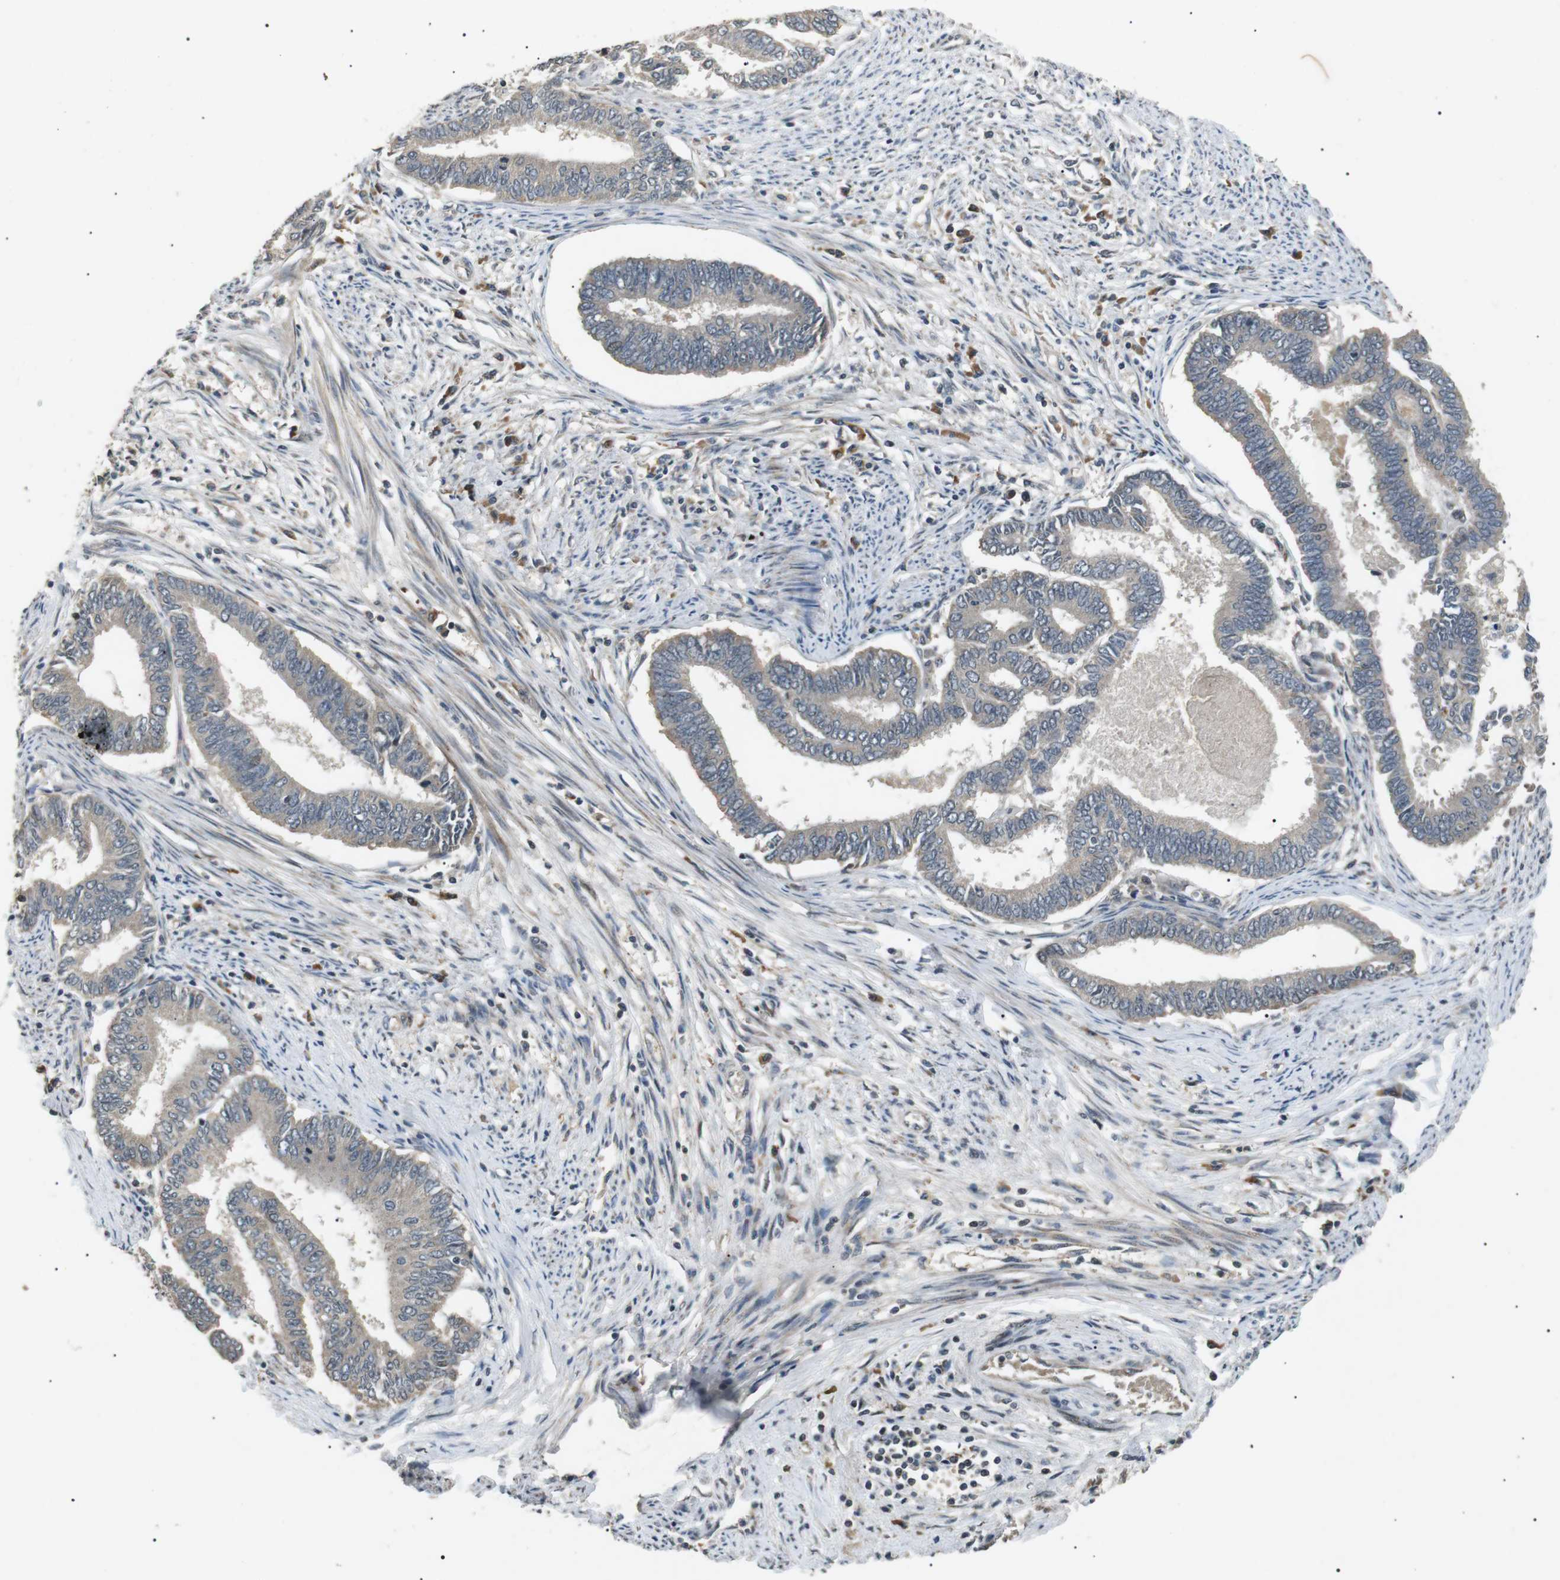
{"staining": {"intensity": "weak", "quantity": ">75%", "location": "cytoplasmic/membranous"}, "tissue": "endometrial cancer", "cell_type": "Tumor cells", "image_type": "cancer", "snomed": [{"axis": "morphology", "description": "Adenocarcinoma, NOS"}, {"axis": "topography", "description": "Endometrium"}], "caption": "Weak cytoplasmic/membranous protein staining is seen in approximately >75% of tumor cells in endometrial adenocarcinoma. (Brightfield microscopy of DAB IHC at high magnification).", "gene": "HSPA13", "patient": {"sex": "female", "age": 86}}